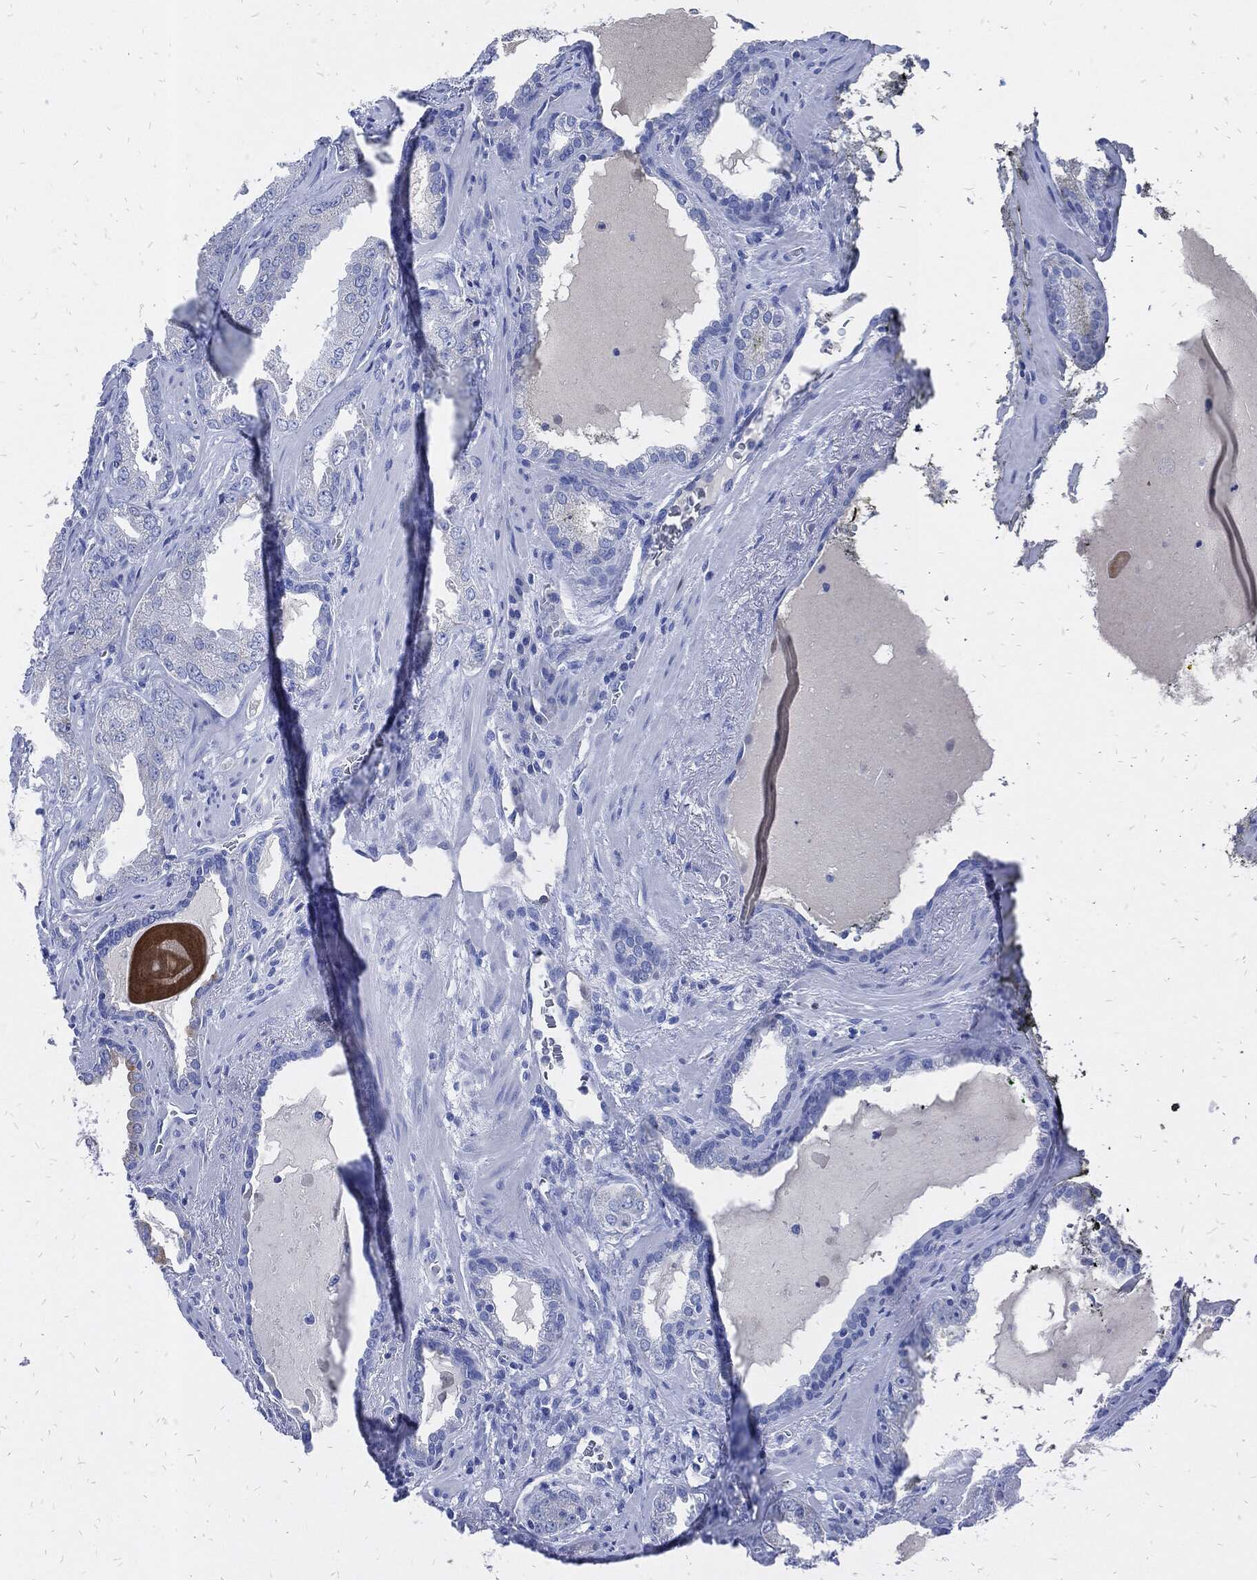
{"staining": {"intensity": "negative", "quantity": "none", "location": "none"}, "tissue": "prostate cancer", "cell_type": "Tumor cells", "image_type": "cancer", "snomed": [{"axis": "morphology", "description": "Adenocarcinoma, Low grade"}, {"axis": "topography", "description": "Prostate"}], "caption": "Protein analysis of prostate cancer (adenocarcinoma (low-grade)) shows no significant positivity in tumor cells.", "gene": "FABP4", "patient": {"sex": "male", "age": 62}}